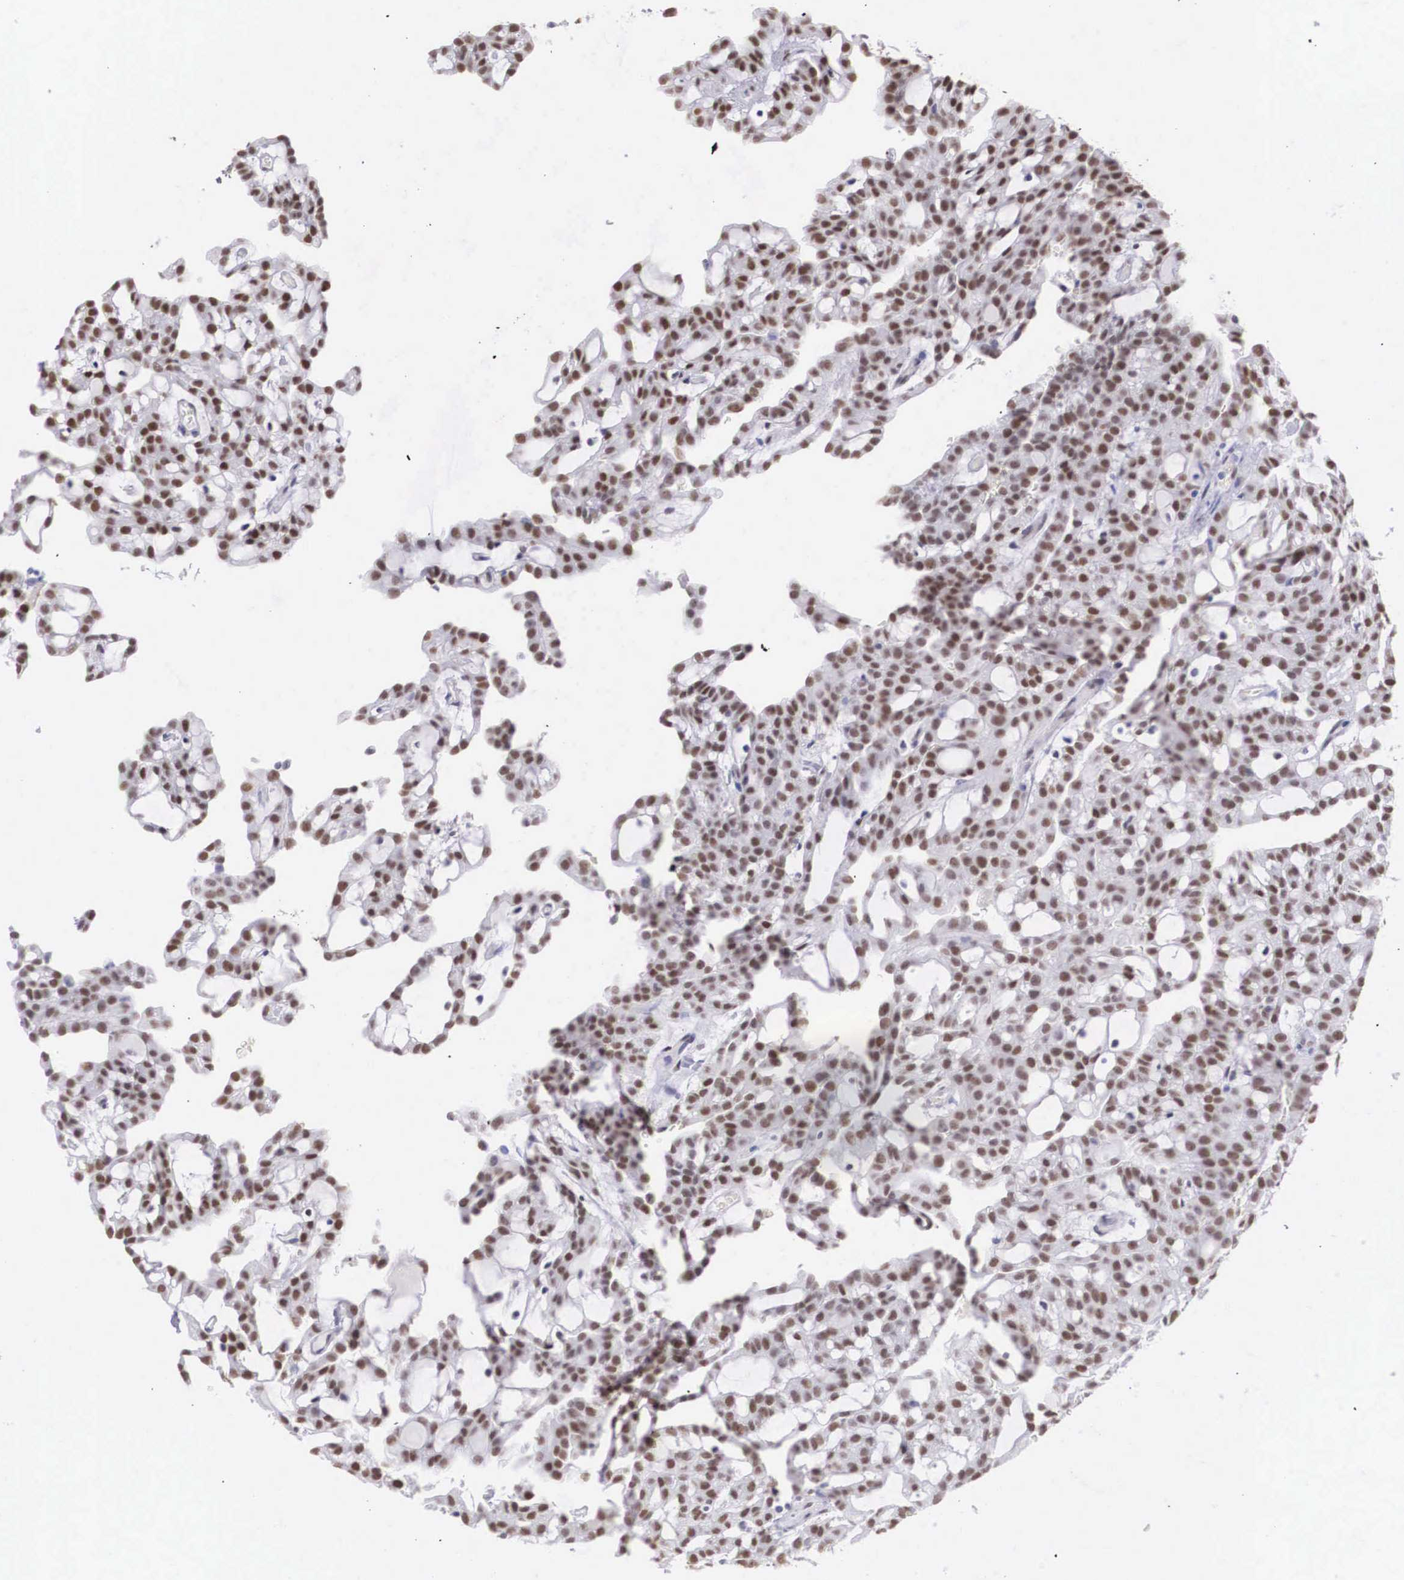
{"staining": {"intensity": "strong", "quantity": ">75%", "location": "nuclear"}, "tissue": "renal cancer", "cell_type": "Tumor cells", "image_type": "cancer", "snomed": [{"axis": "morphology", "description": "Adenocarcinoma, NOS"}, {"axis": "topography", "description": "Kidney"}], "caption": "Immunohistochemical staining of human renal cancer shows strong nuclear protein staining in about >75% of tumor cells.", "gene": "HMGN5", "patient": {"sex": "male", "age": 63}}